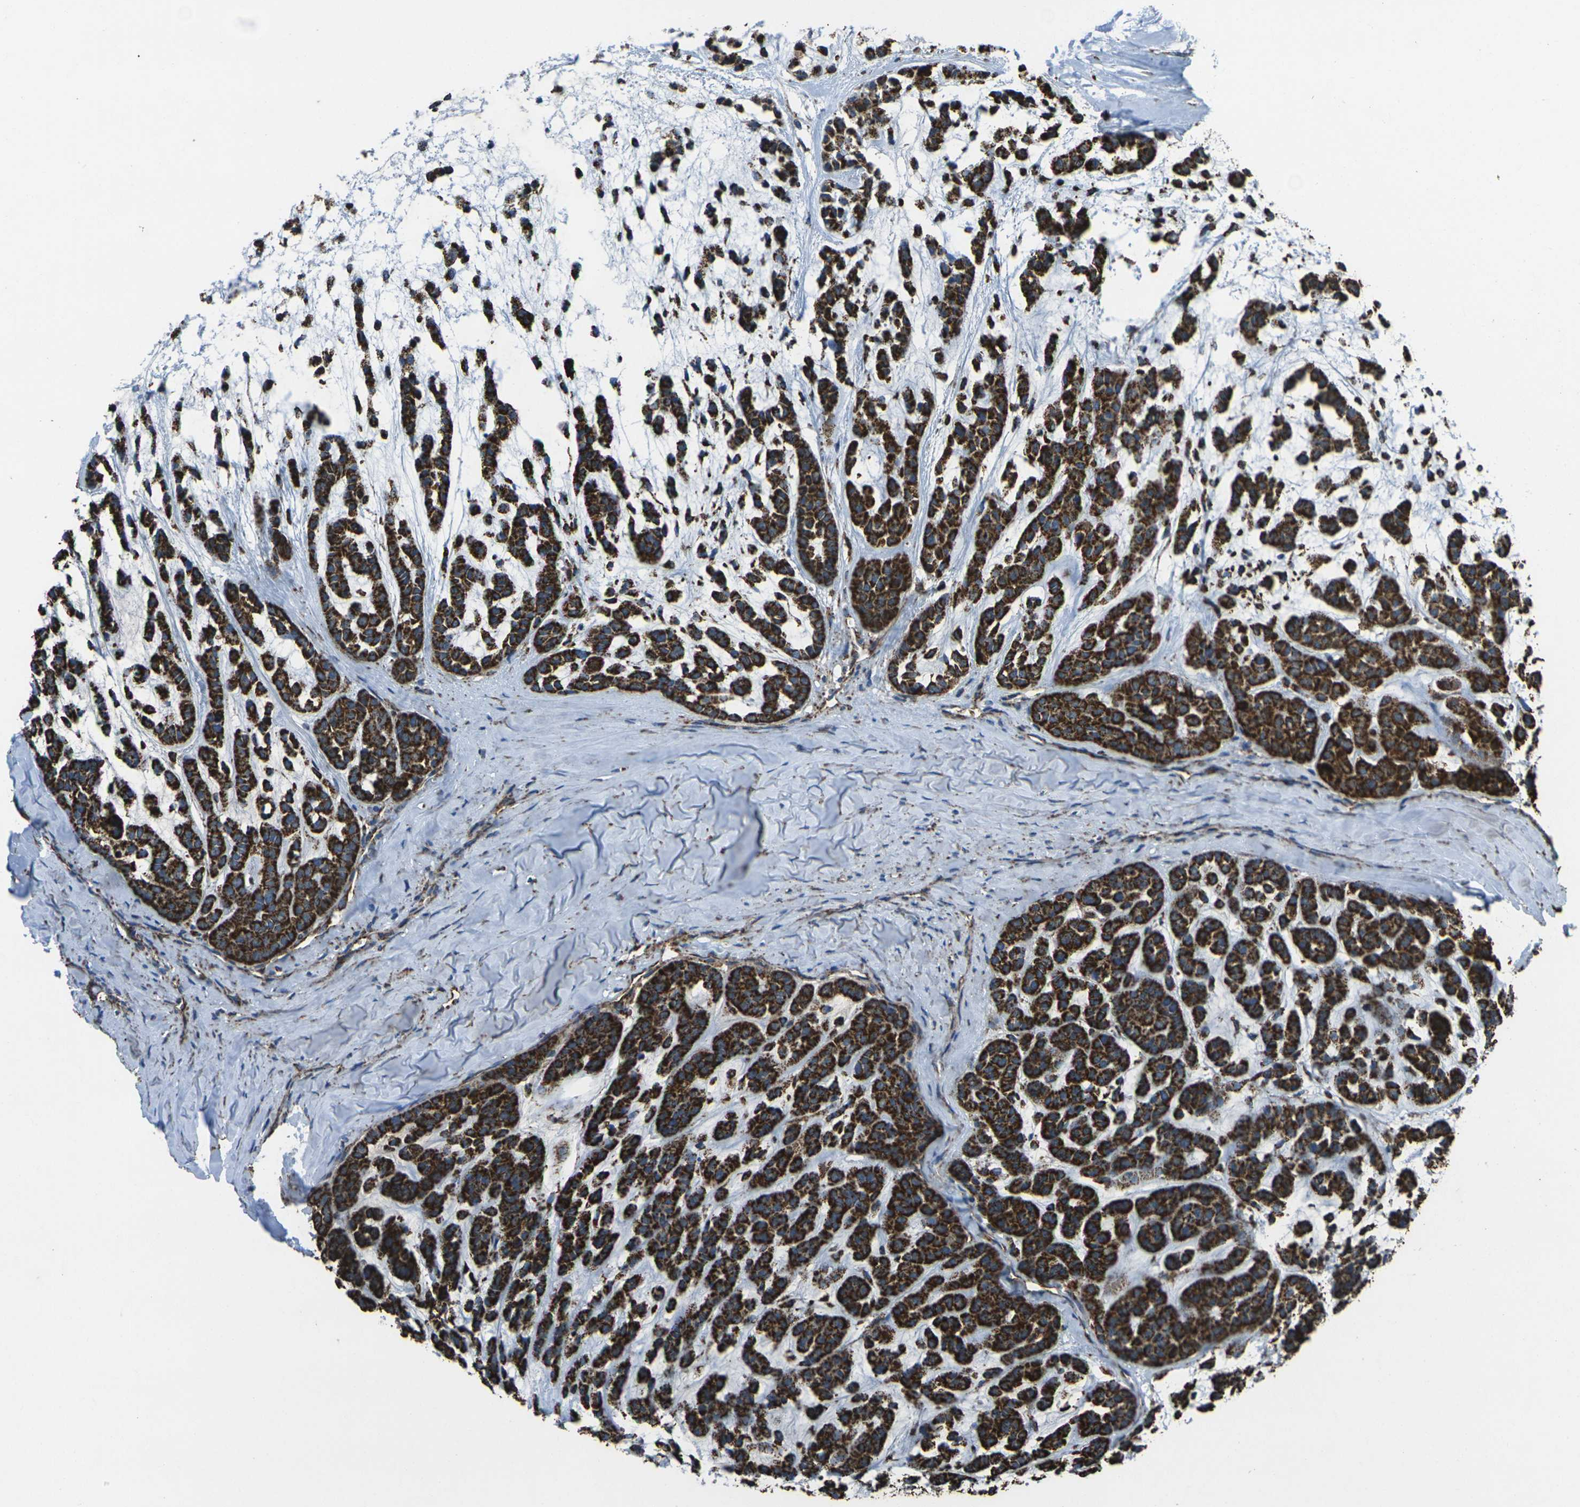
{"staining": {"intensity": "strong", "quantity": ">75%", "location": "cytoplasmic/membranous"}, "tissue": "head and neck cancer", "cell_type": "Tumor cells", "image_type": "cancer", "snomed": [{"axis": "morphology", "description": "Adenocarcinoma, NOS"}, {"axis": "morphology", "description": "Adenoma, NOS"}, {"axis": "topography", "description": "Head-Neck"}], "caption": "A high amount of strong cytoplasmic/membranous staining is identified in about >75% of tumor cells in head and neck adenoma tissue. Using DAB (3,3'-diaminobenzidine) (brown) and hematoxylin (blue) stains, captured at high magnification using brightfield microscopy.", "gene": "KLHL5", "patient": {"sex": "female", "age": 55}}